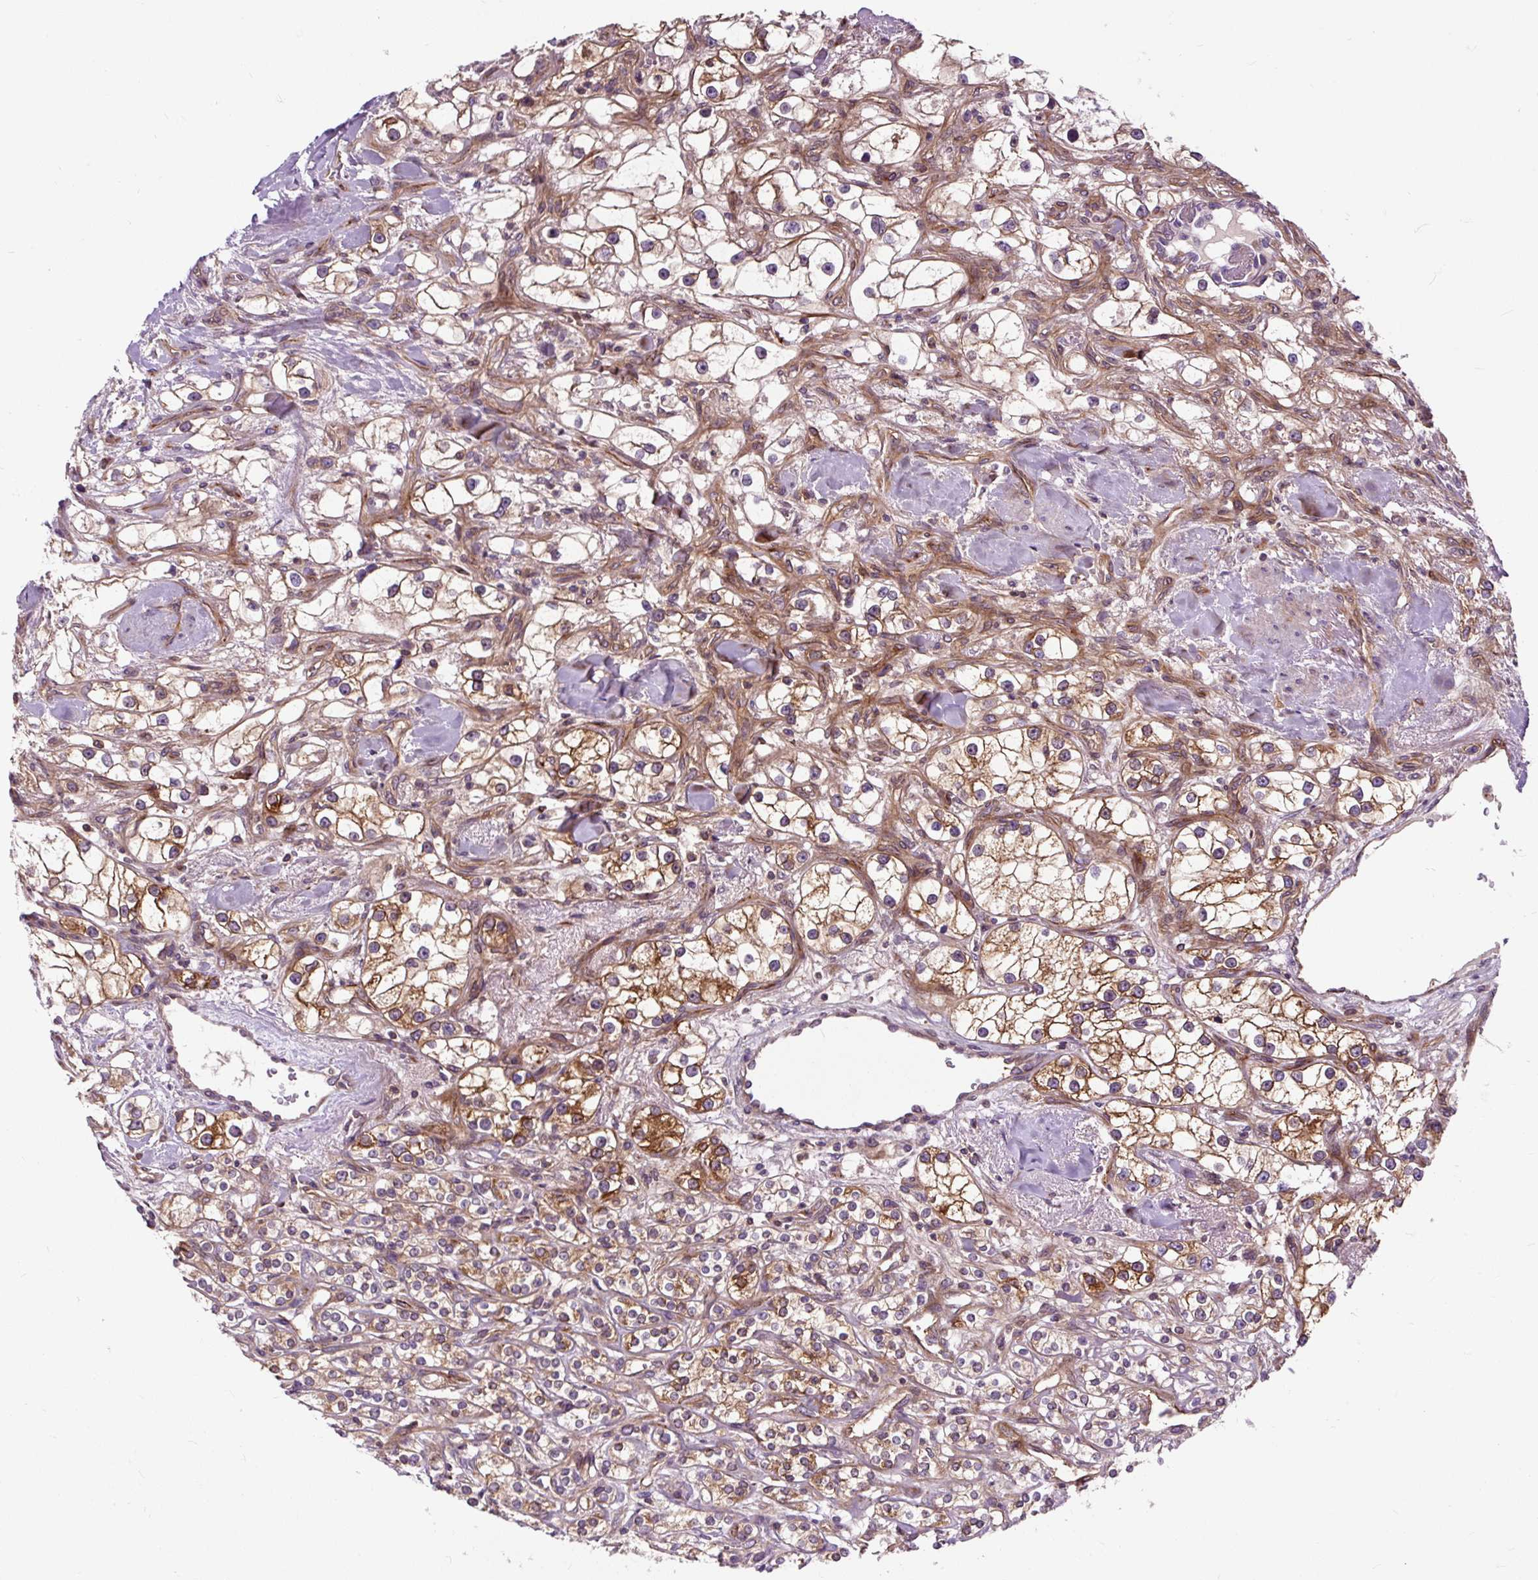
{"staining": {"intensity": "moderate", "quantity": ">75%", "location": "cytoplasmic/membranous"}, "tissue": "renal cancer", "cell_type": "Tumor cells", "image_type": "cancer", "snomed": [{"axis": "morphology", "description": "Adenocarcinoma, NOS"}, {"axis": "topography", "description": "Kidney"}], "caption": "An IHC histopathology image of neoplastic tissue is shown. Protein staining in brown highlights moderate cytoplasmic/membranous positivity in renal cancer within tumor cells.", "gene": "PCDHGB3", "patient": {"sex": "male", "age": 77}}